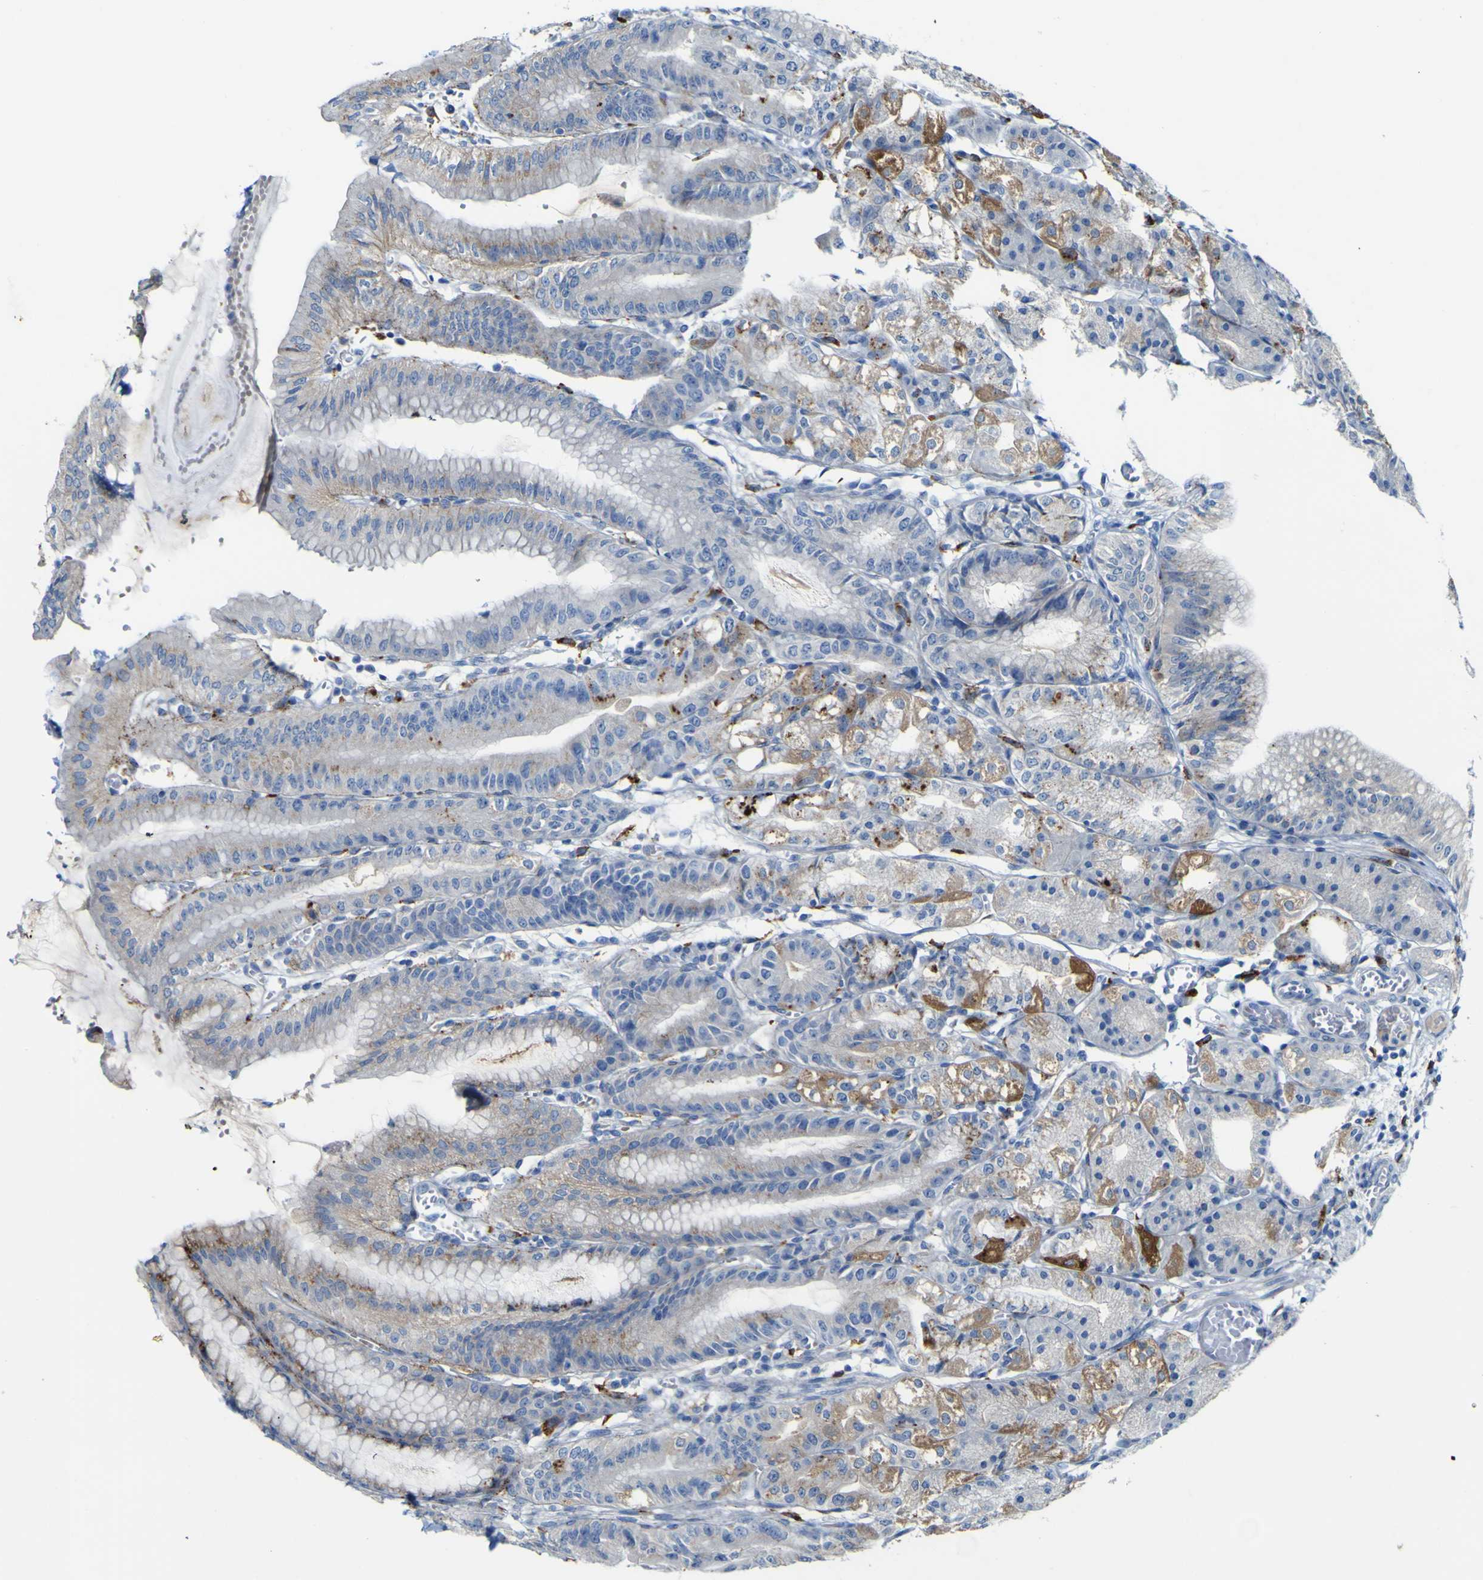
{"staining": {"intensity": "strong", "quantity": "<25%", "location": "cytoplasmic/membranous"}, "tissue": "stomach", "cell_type": "Glandular cells", "image_type": "normal", "snomed": [{"axis": "morphology", "description": "Normal tissue, NOS"}, {"axis": "topography", "description": "Stomach, lower"}], "caption": "Brown immunohistochemical staining in benign stomach reveals strong cytoplasmic/membranous positivity in approximately <25% of glandular cells.", "gene": "PTPRF", "patient": {"sex": "male", "age": 71}}